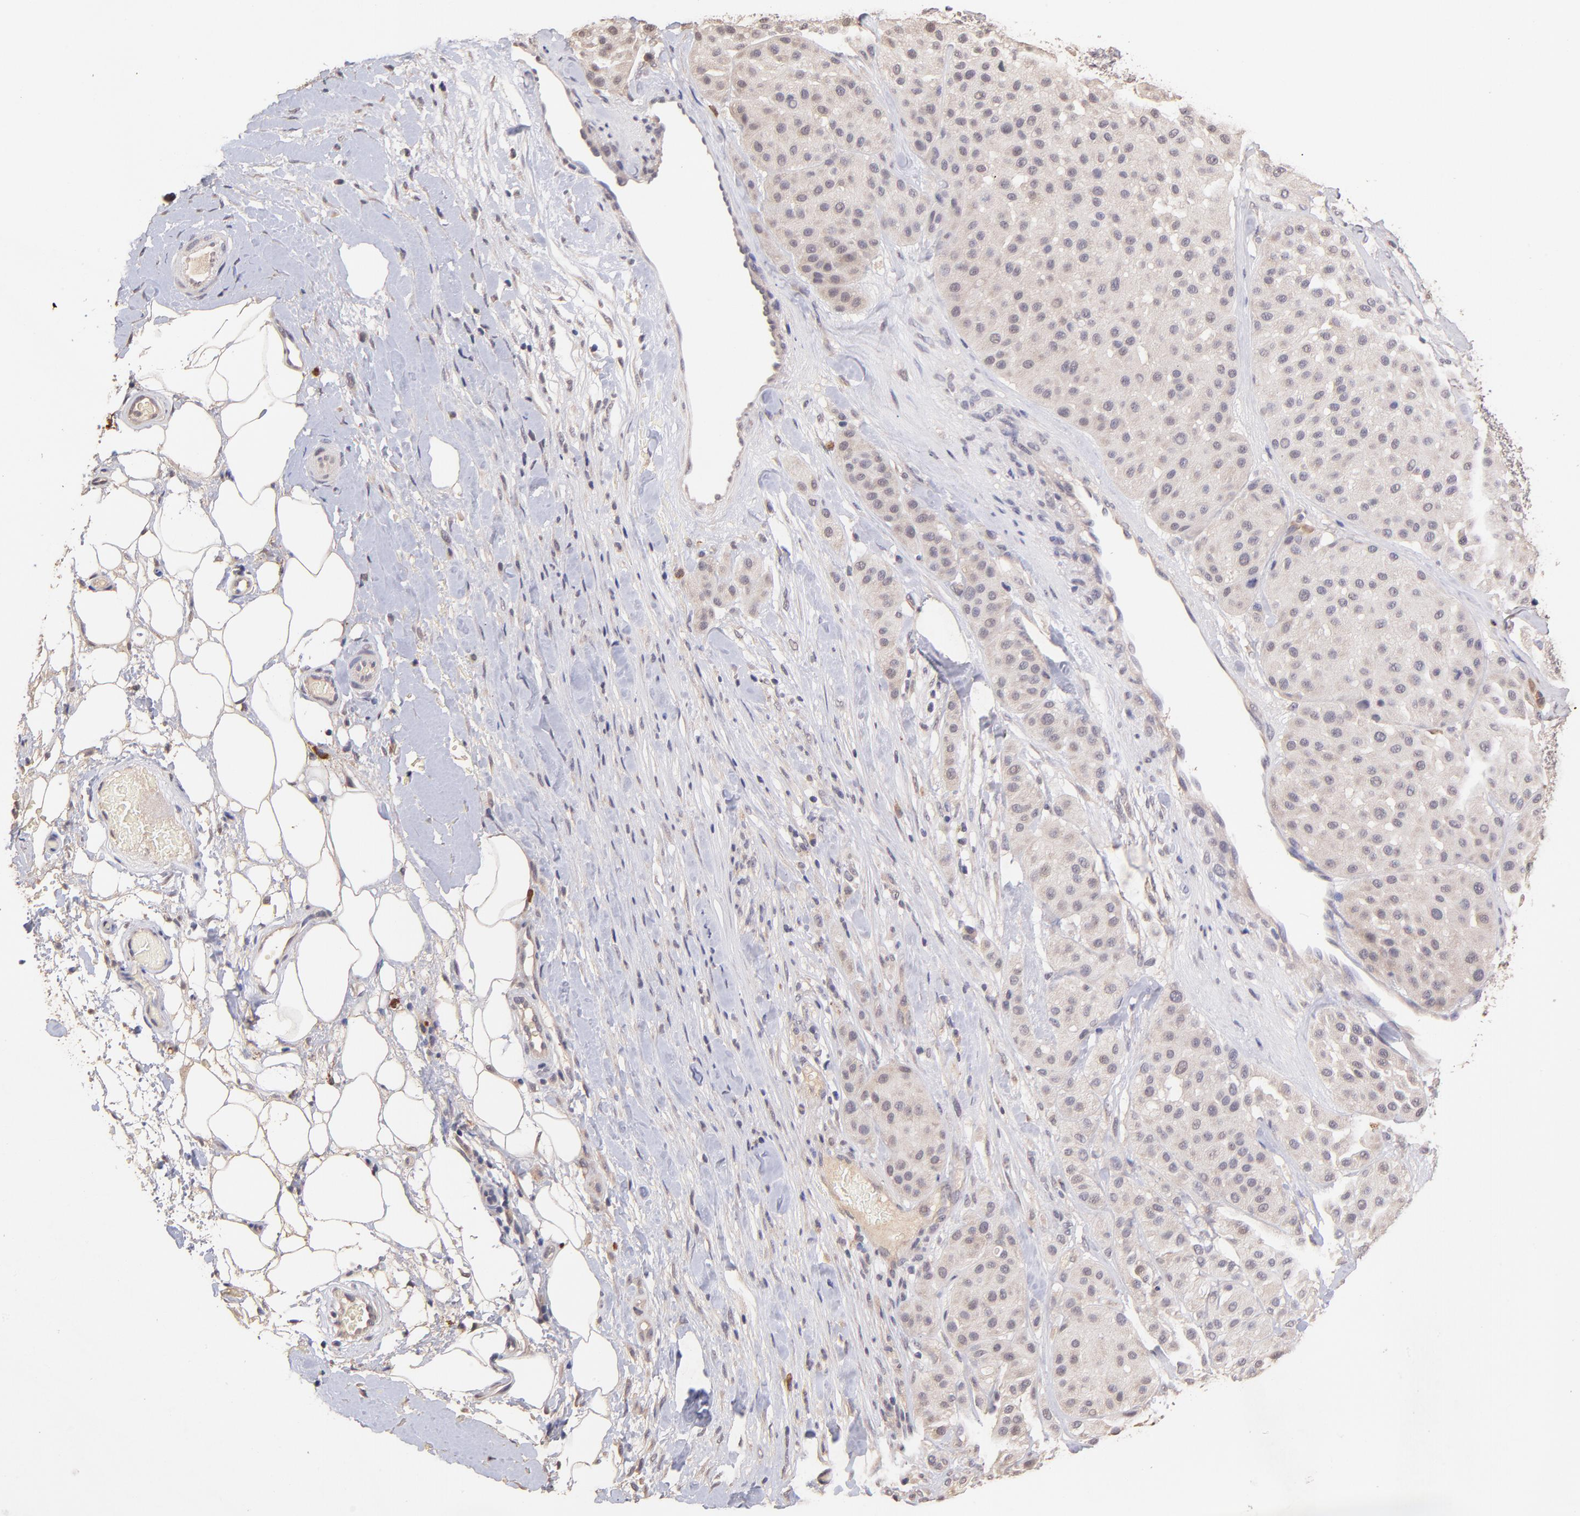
{"staining": {"intensity": "negative", "quantity": "none", "location": "none"}, "tissue": "melanoma", "cell_type": "Tumor cells", "image_type": "cancer", "snomed": [{"axis": "morphology", "description": "Normal tissue, NOS"}, {"axis": "morphology", "description": "Malignant melanoma, Metastatic site"}, {"axis": "topography", "description": "Skin"}], "caption": "Immunohistochemical staining of human malignant melanoma (metastatic site) exhibits no significant expression in tumor cells. (Stains: DAB (3,3'-diaminobenzidine) immunohistochemistry (IHC) with hematoxylin counter stain, Microscopy: brightfield microscopy at high magnification).", "gene": "RNASEL", "patient": {"sex": "male", "age": 41}}